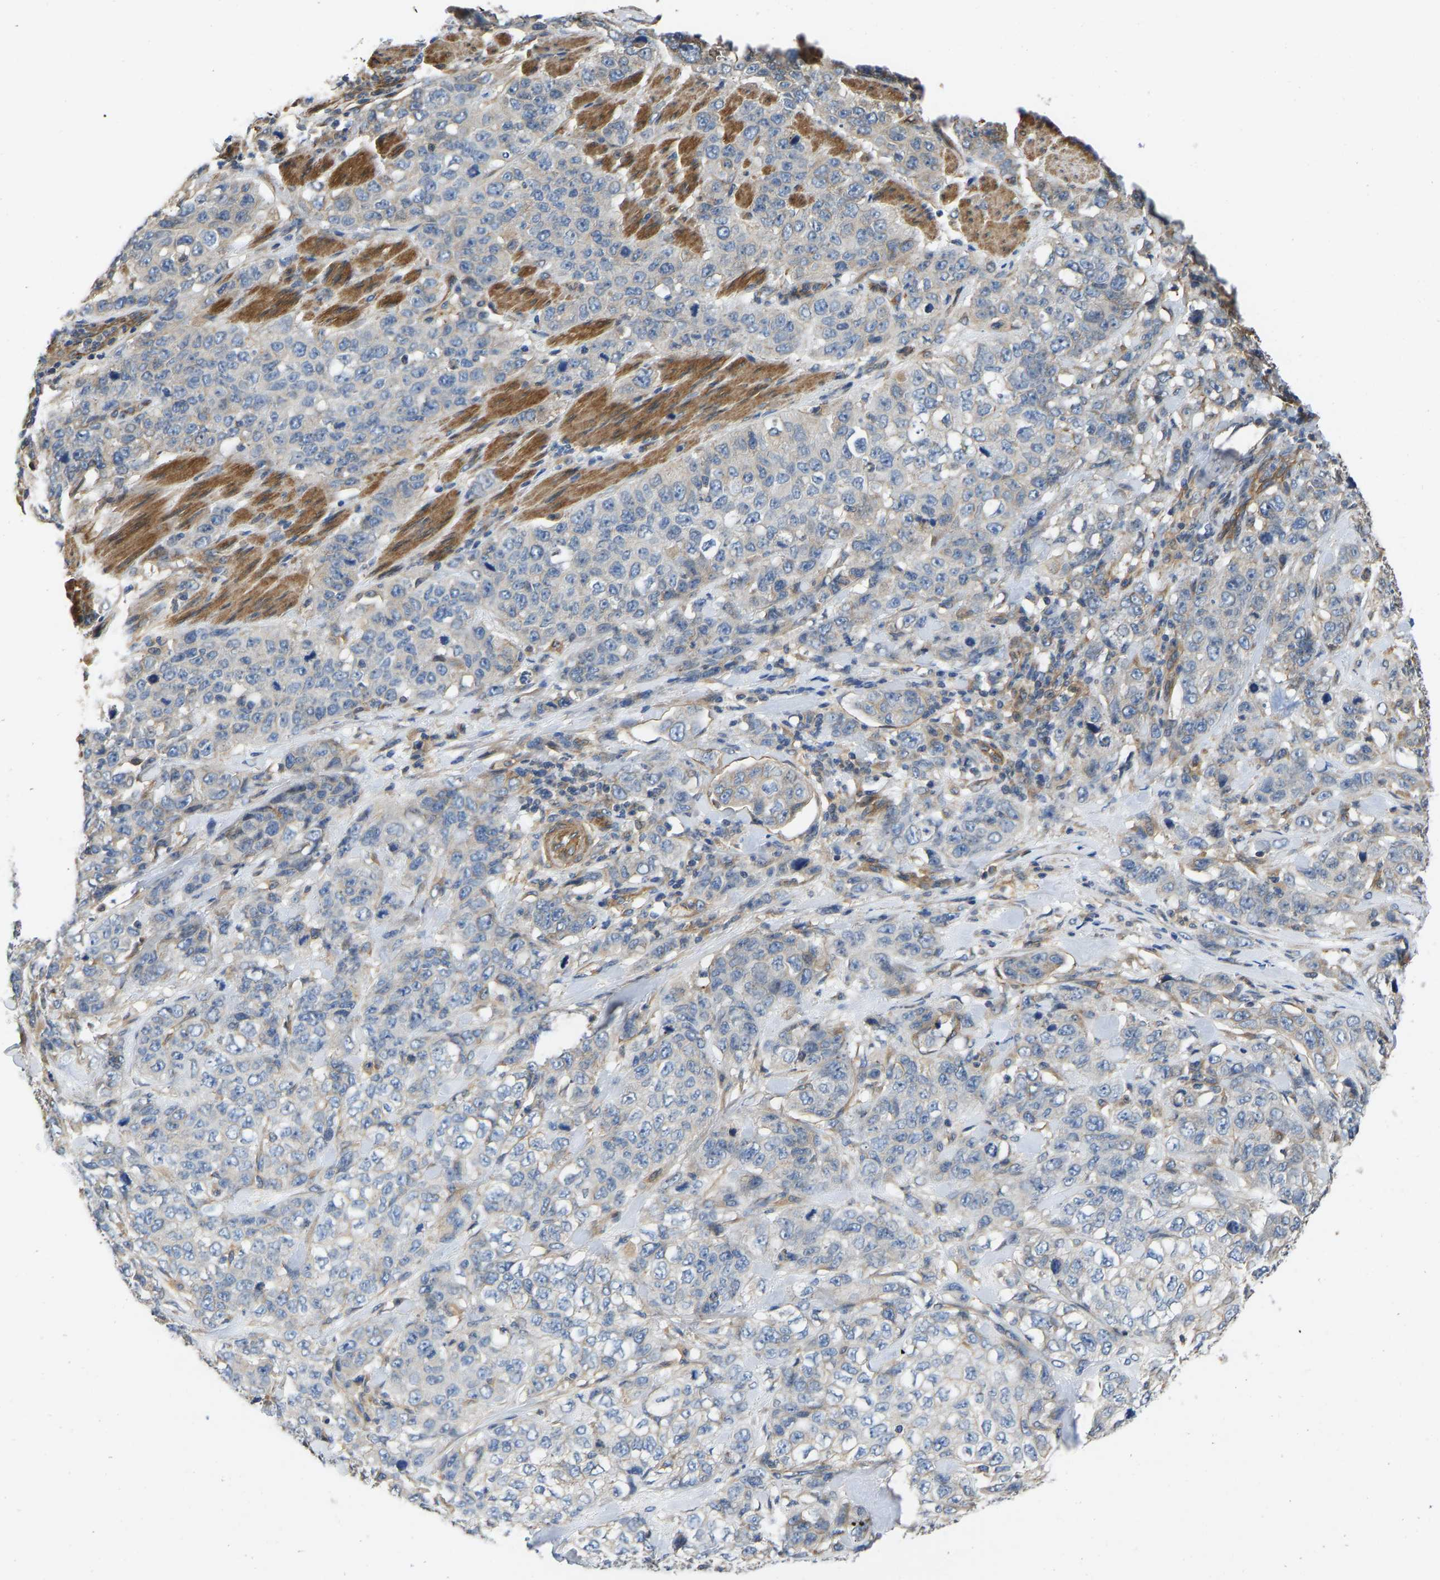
{"staining": {"intensity": "negative", "quantity": "none", "location": "none"}, "tissue": "stomach cancer", "cell_type": "Tumor cells", "image_type": "cancer", "snomed": [{"axis": "morphology", "description": "Adenocarcinoma, NOS"}, {"axis": "topography", "description": "Stomach"}], "caption": "Tumor cells show no significant positivity in adenocarcinoma (stomach).", "gene": "ELMO2", "patient": {"sex": "male", "age": 48}}